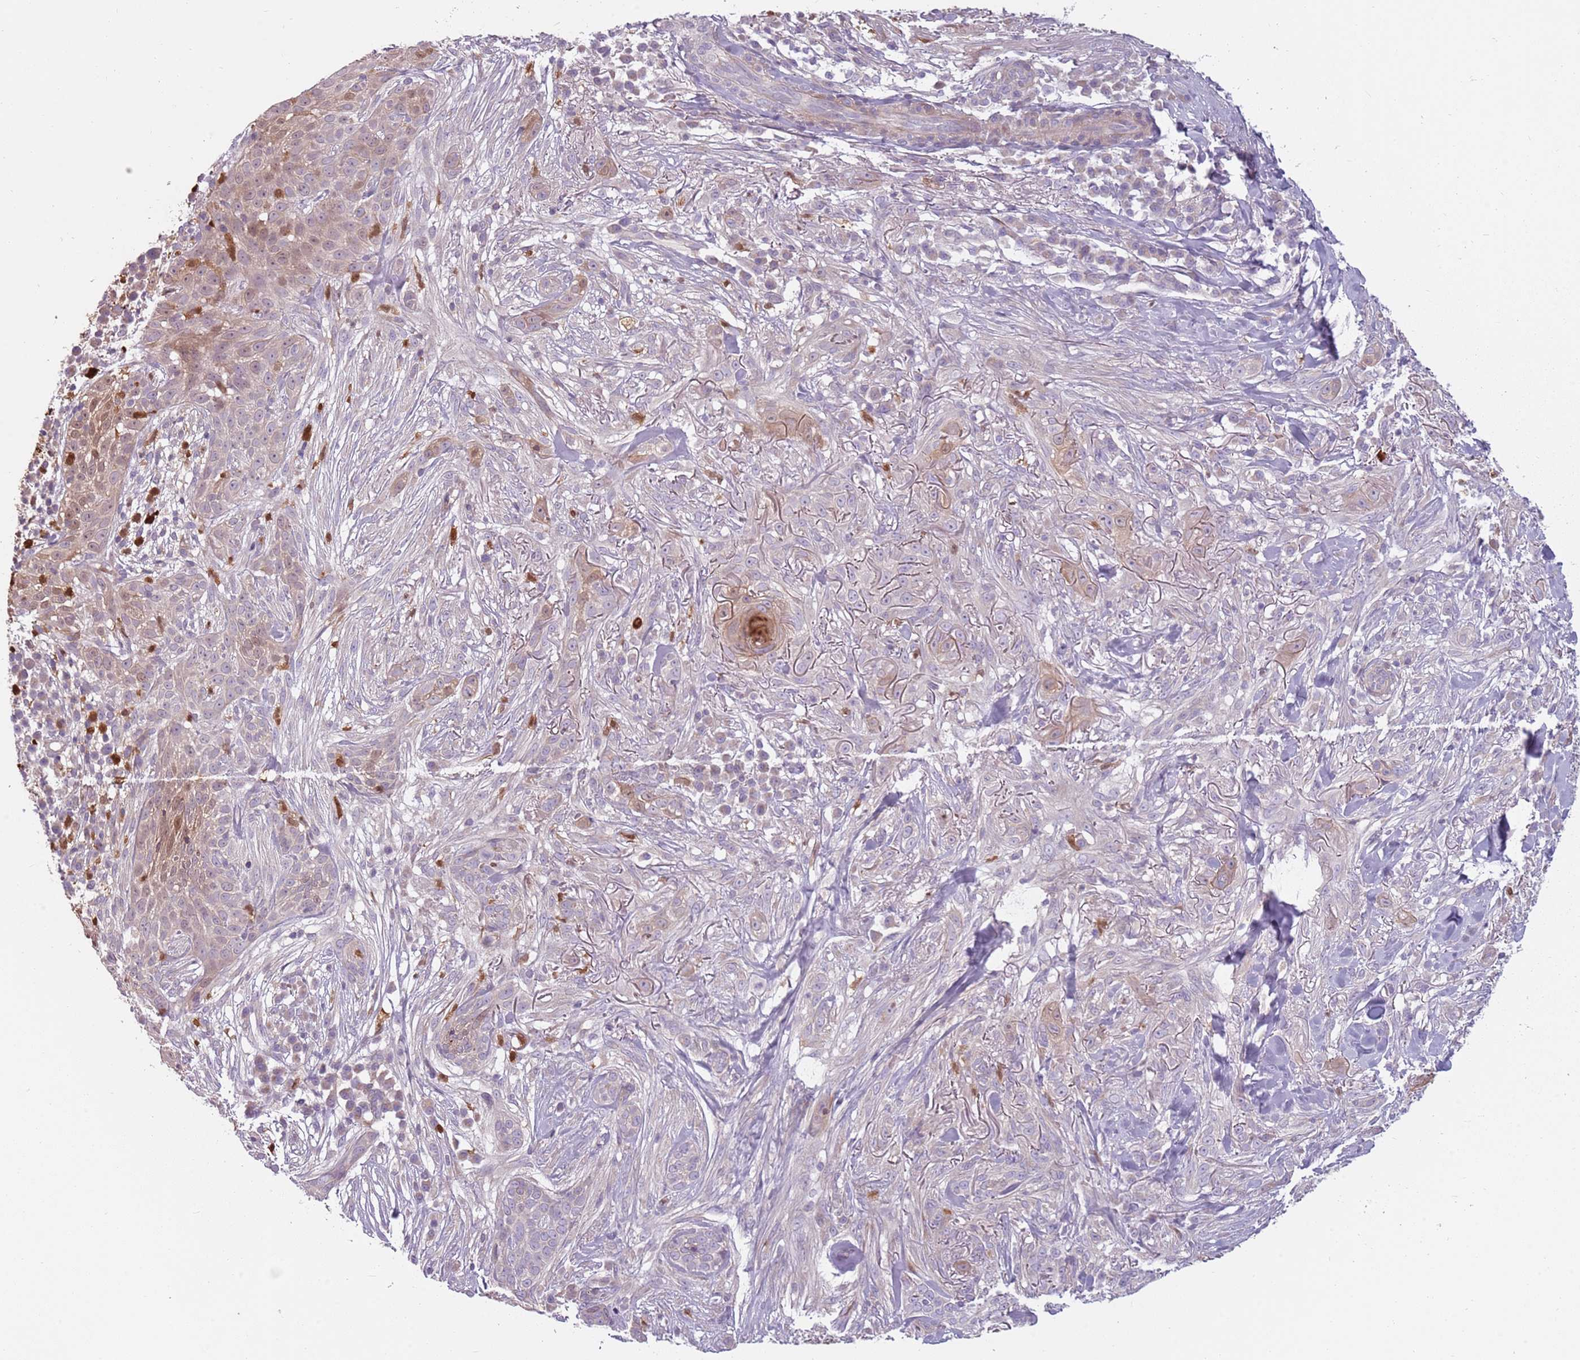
{"staining": {"intensity": "negative", "quantity": "none", "location": "none"}, "tissue": "skin cancer", "cell_type": "Tumor cells", "image_type": "cancer", "snomed": [{"axis": "morphology", "description": "Basal cell carcinoma"}, {"axis": "topography", "description": "Skin"}], "caption": "Immunohistochemistry photomicrograph of neoplastic tissue: basal cell carcinoma (skin) stained with DAB exhibits no significant protein expression in tumor cells.", "gene": "SPAG4", "patient": {"sex": "male", "age": 72}}